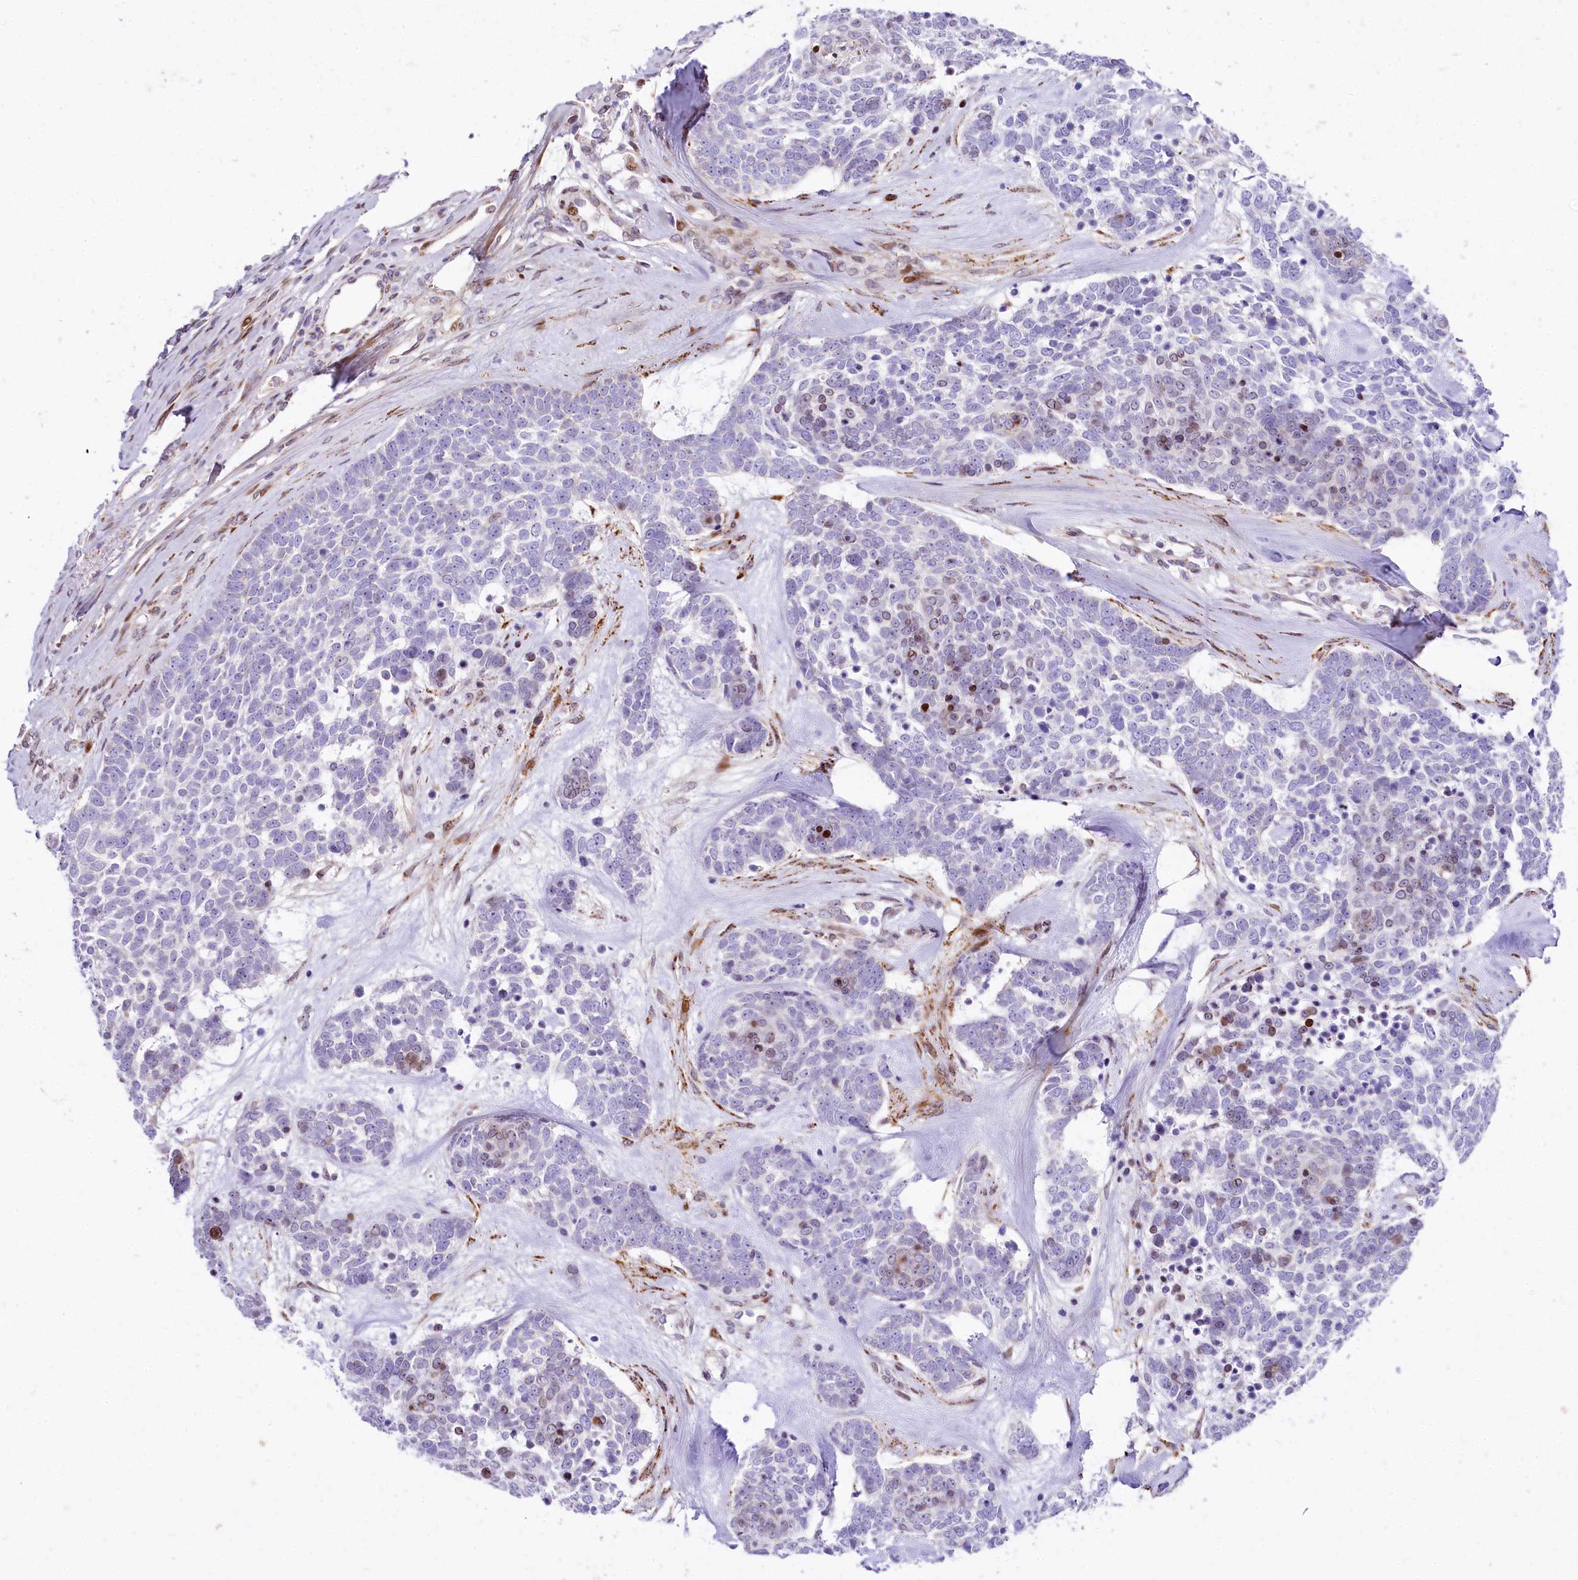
{"staining": {"intensity": "negative", "quantity": "none", "location": "none"}, "tissue": "skin cancer", "cell_type": "Tumor cells", "image_type": "cancer", "snomed": [{"axis": "morphology", "description": "Basal cell carcinoma"}, {"axis": "topography", "description": "Skin"}], "caption": "This is an immunohistochemistry (IHC) photomicrograph of skin cancer (basal cell carcinoma). There is no positivity in tumor cells.", "gene": "PPIP5K2", "patient": {"sex": "female", "age": 81}}